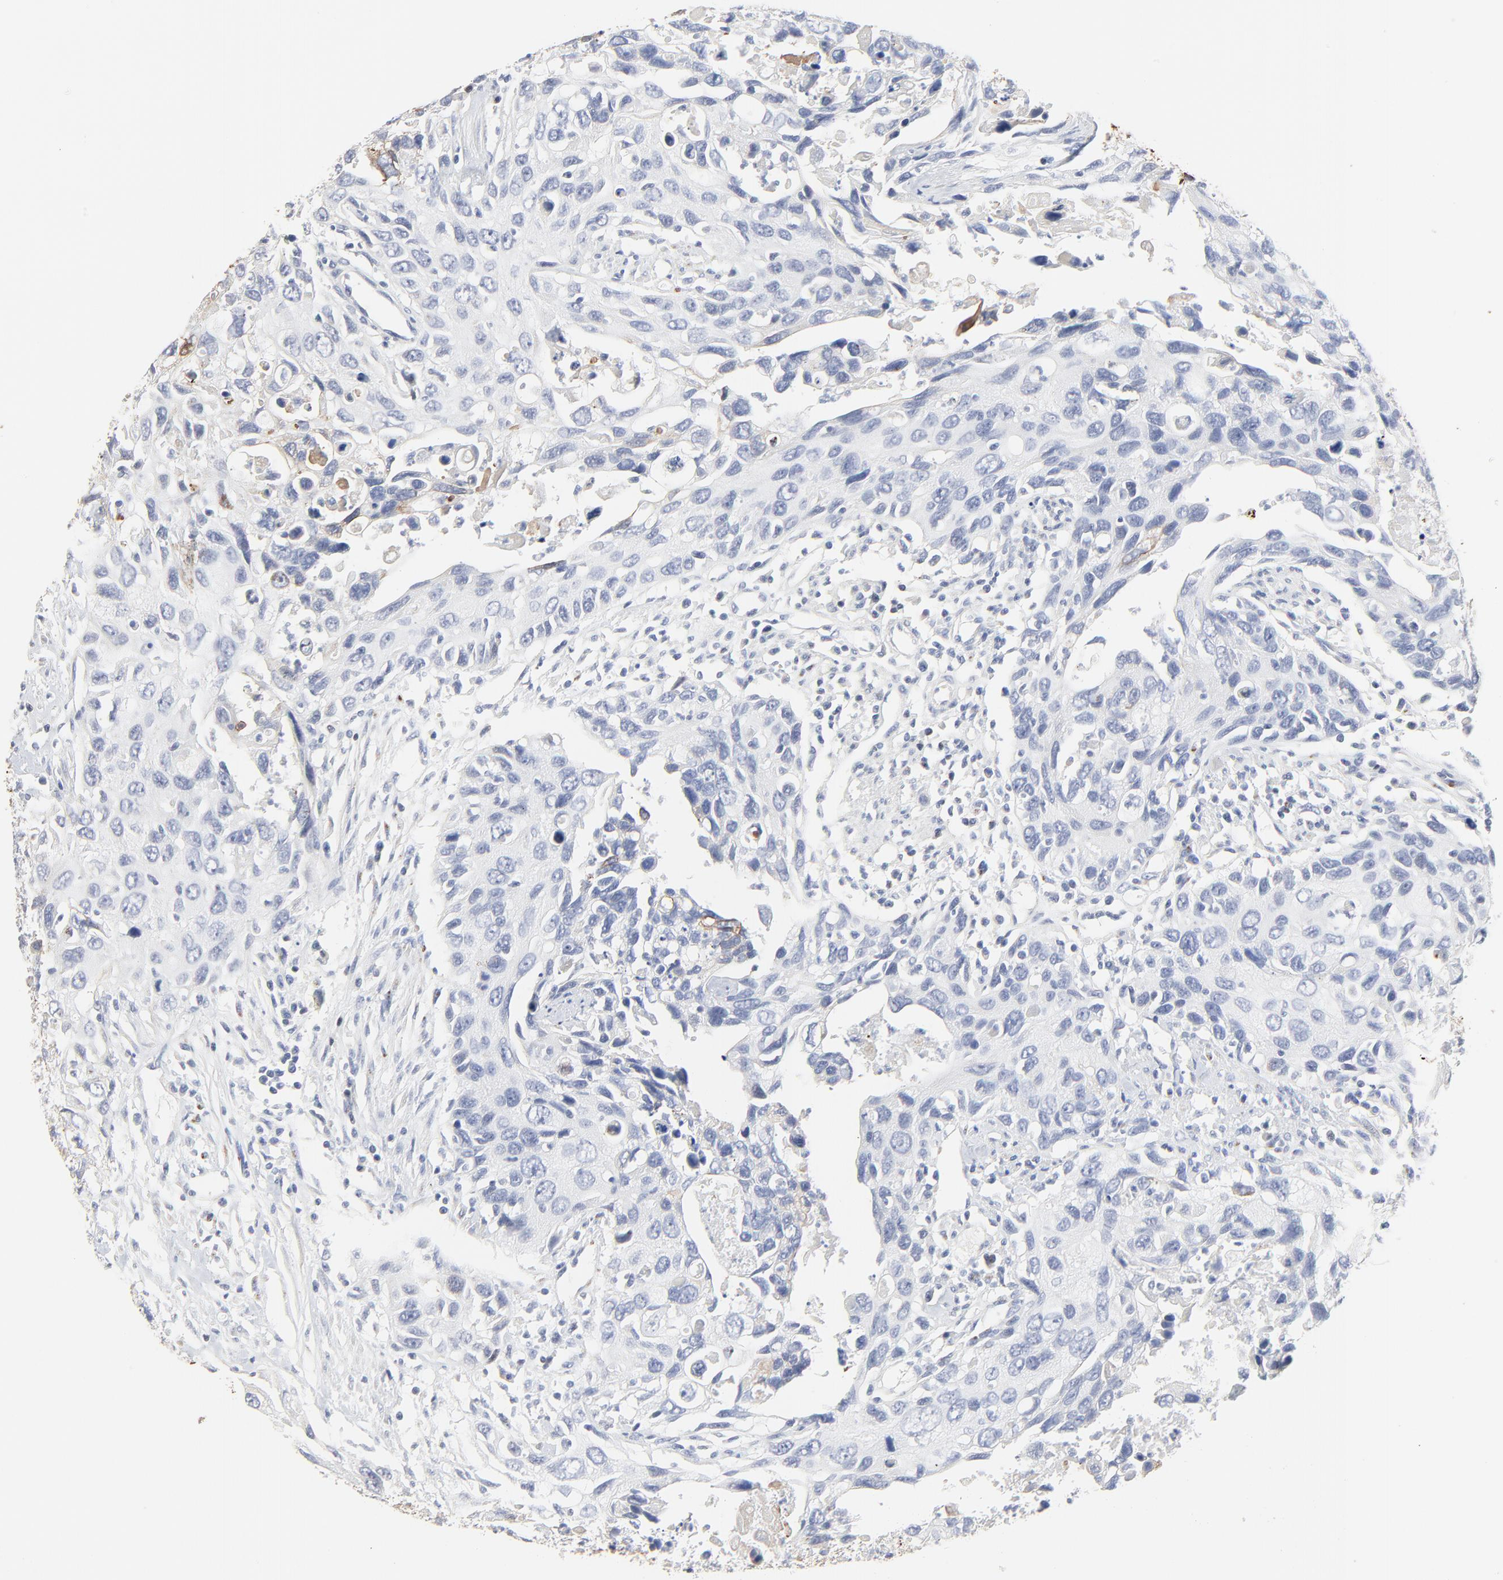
{"staining": {"intensity": "negative", "quantity": "none", "location": "none"}, "tissue": "urothelial cancer", "cell_type": "Tumor cells", "image_type": "cancer", "snomed": [{"axis": "morphology", "description": "Urothelial carcinoma, High grade"}, {"axis": "topography", "description": "Urinary bladder"}], "caption": "Human urothelial carcinoma (high-grade) stained for a protein using IHC exhibits no staining in tumor cells.", "gene": "LNX1", "patient": {"sex": "male", "age": 71}}